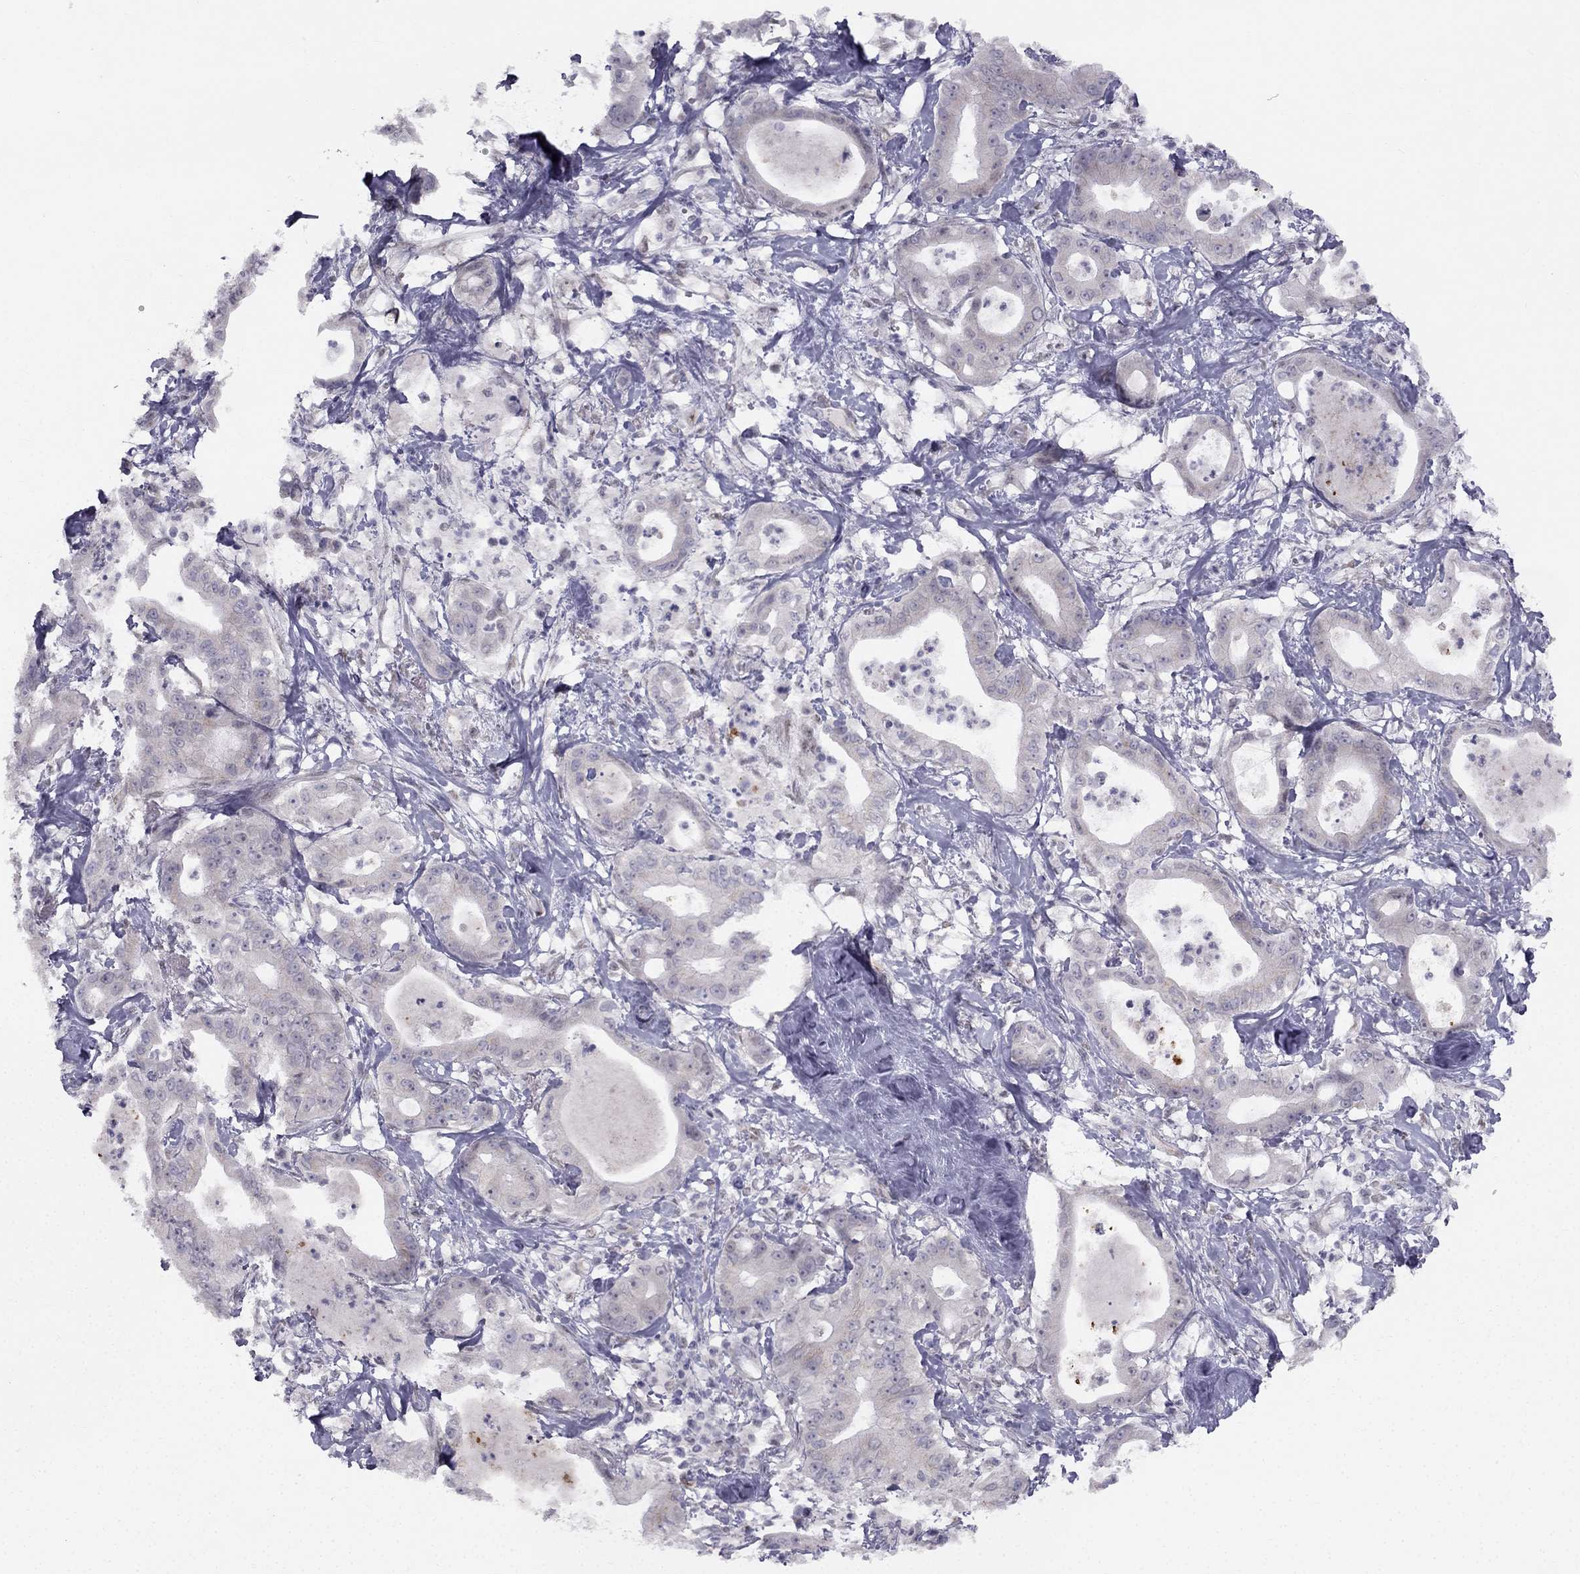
{"staining": {"intensity": "negative", "quantity": "none", "location": "none"}, "tissue": "pancreatic cancer", "cell_type": "Tumor cells", "image_type": "cancer", "snomed": [{"axis": "morphology", "description": "Adenocarcinoma, NOS"}, {"axis": "topography", "description": "Pancreas"}], "caption": "Pancreatic cancer was stained to show a protein in brown. There is no significant staining in tumor cells. The staining was performed using DAB (3,3'-diaminobenzidine) to visualize the protein expression in brown, while the nuclei were stained in blue with hematoxylin (Magnification: 20x).", "gene": "TRPS1", "patient": {"sex": "male", "age": 71}}